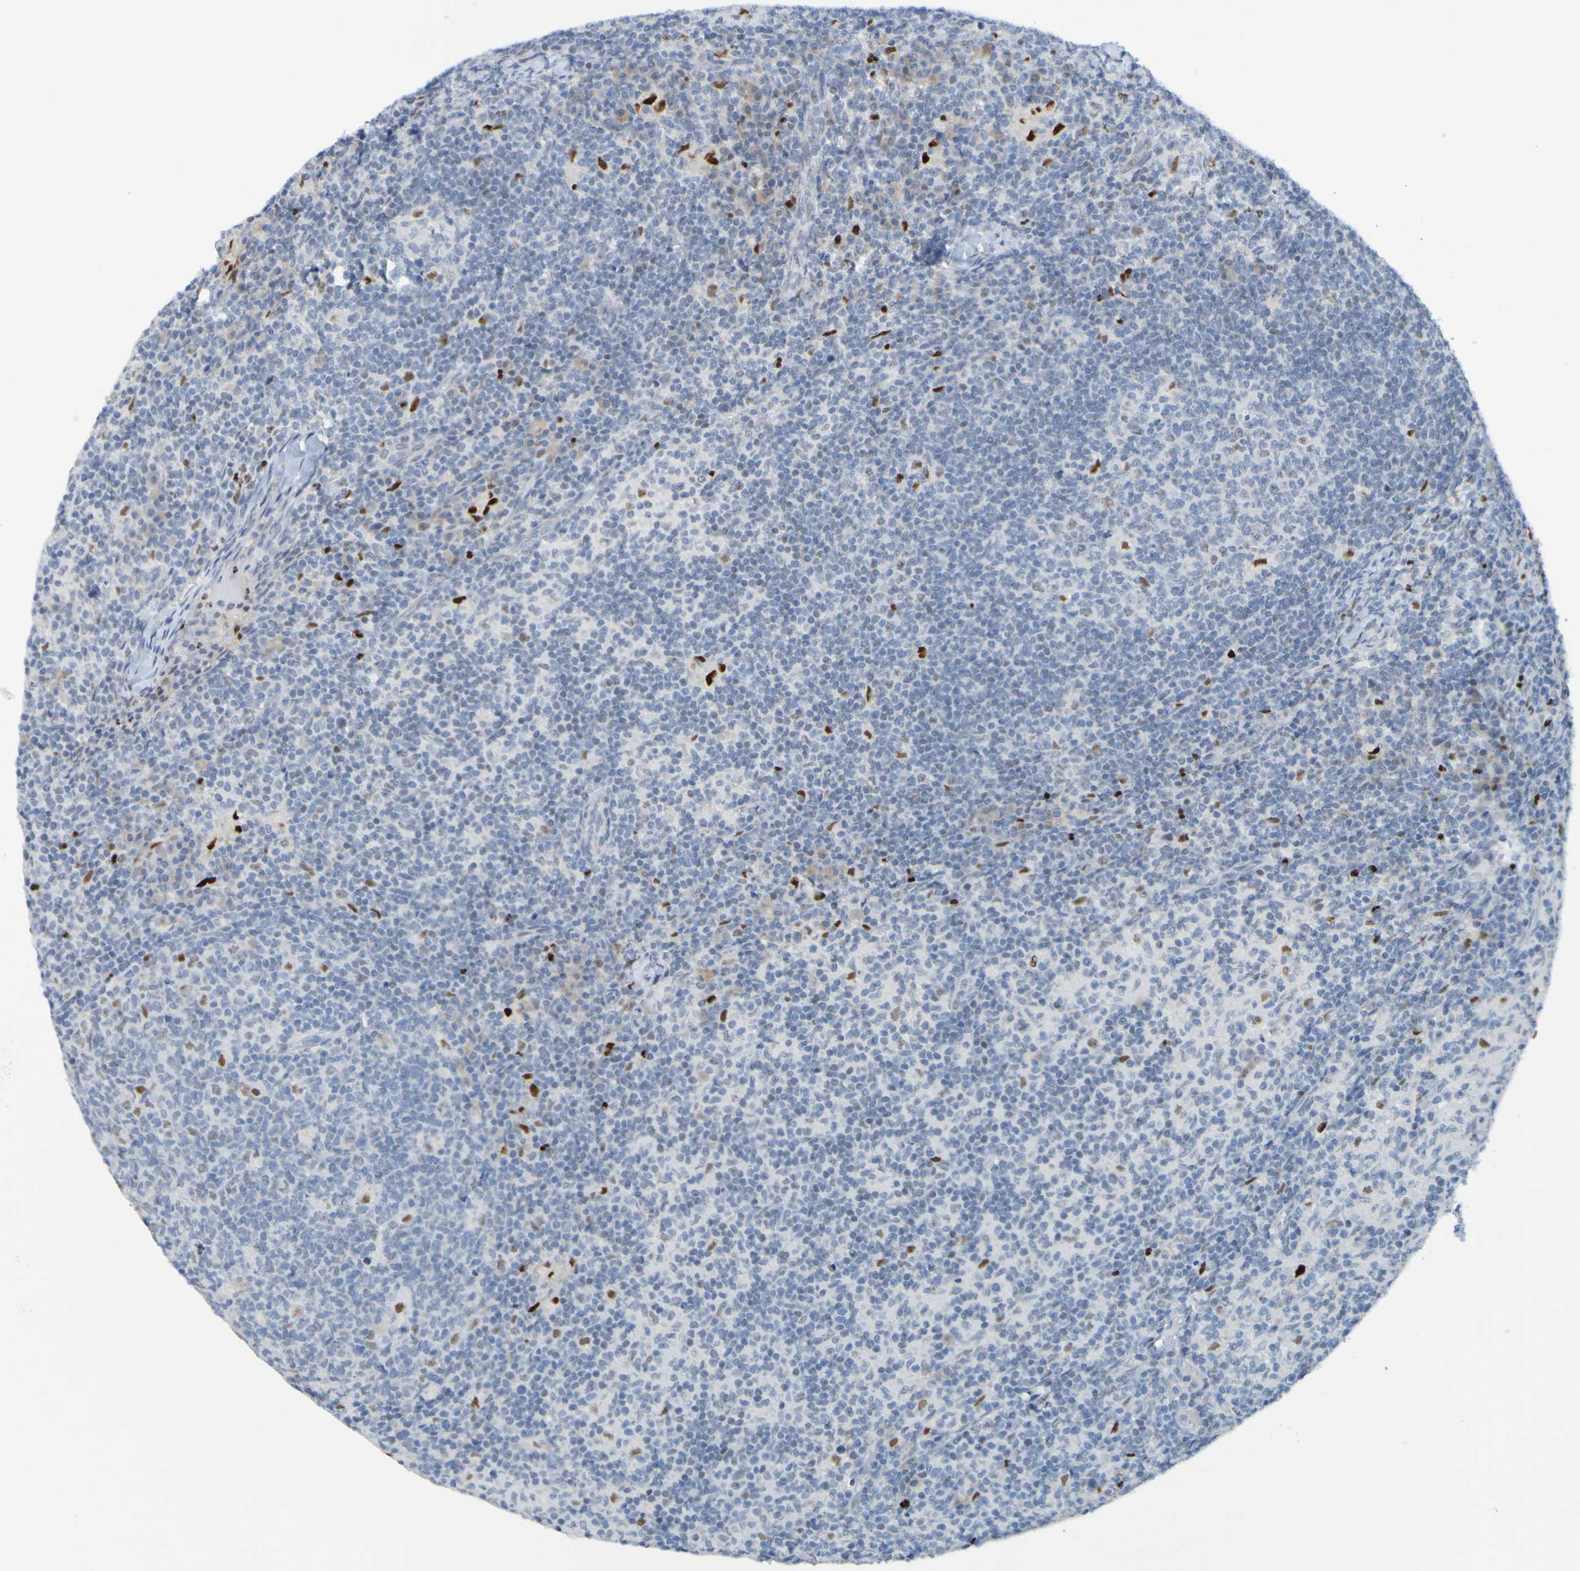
{"staining": {"intensity": "weak", "quantity": ">75%", "location": "nuclear"}, "tissue": "lymph node", "cell_type": "Germinal center cells", "image_type": "normal", "snomed": [{"axis": "morphology", "description": "Normal tissue, NOS"}, {"axis": "morphology", "description": "Inflammation, NOS"}, {"axis": "topography", "description": "Lymph node"}], "caption": "An IHC image of benign tissue is shown. Protein staining in brown labels weak nuclear positivity in lymph node within germinal center cells.", "gene": "USP36", "patient": {"sex": "male", "age": 55}}